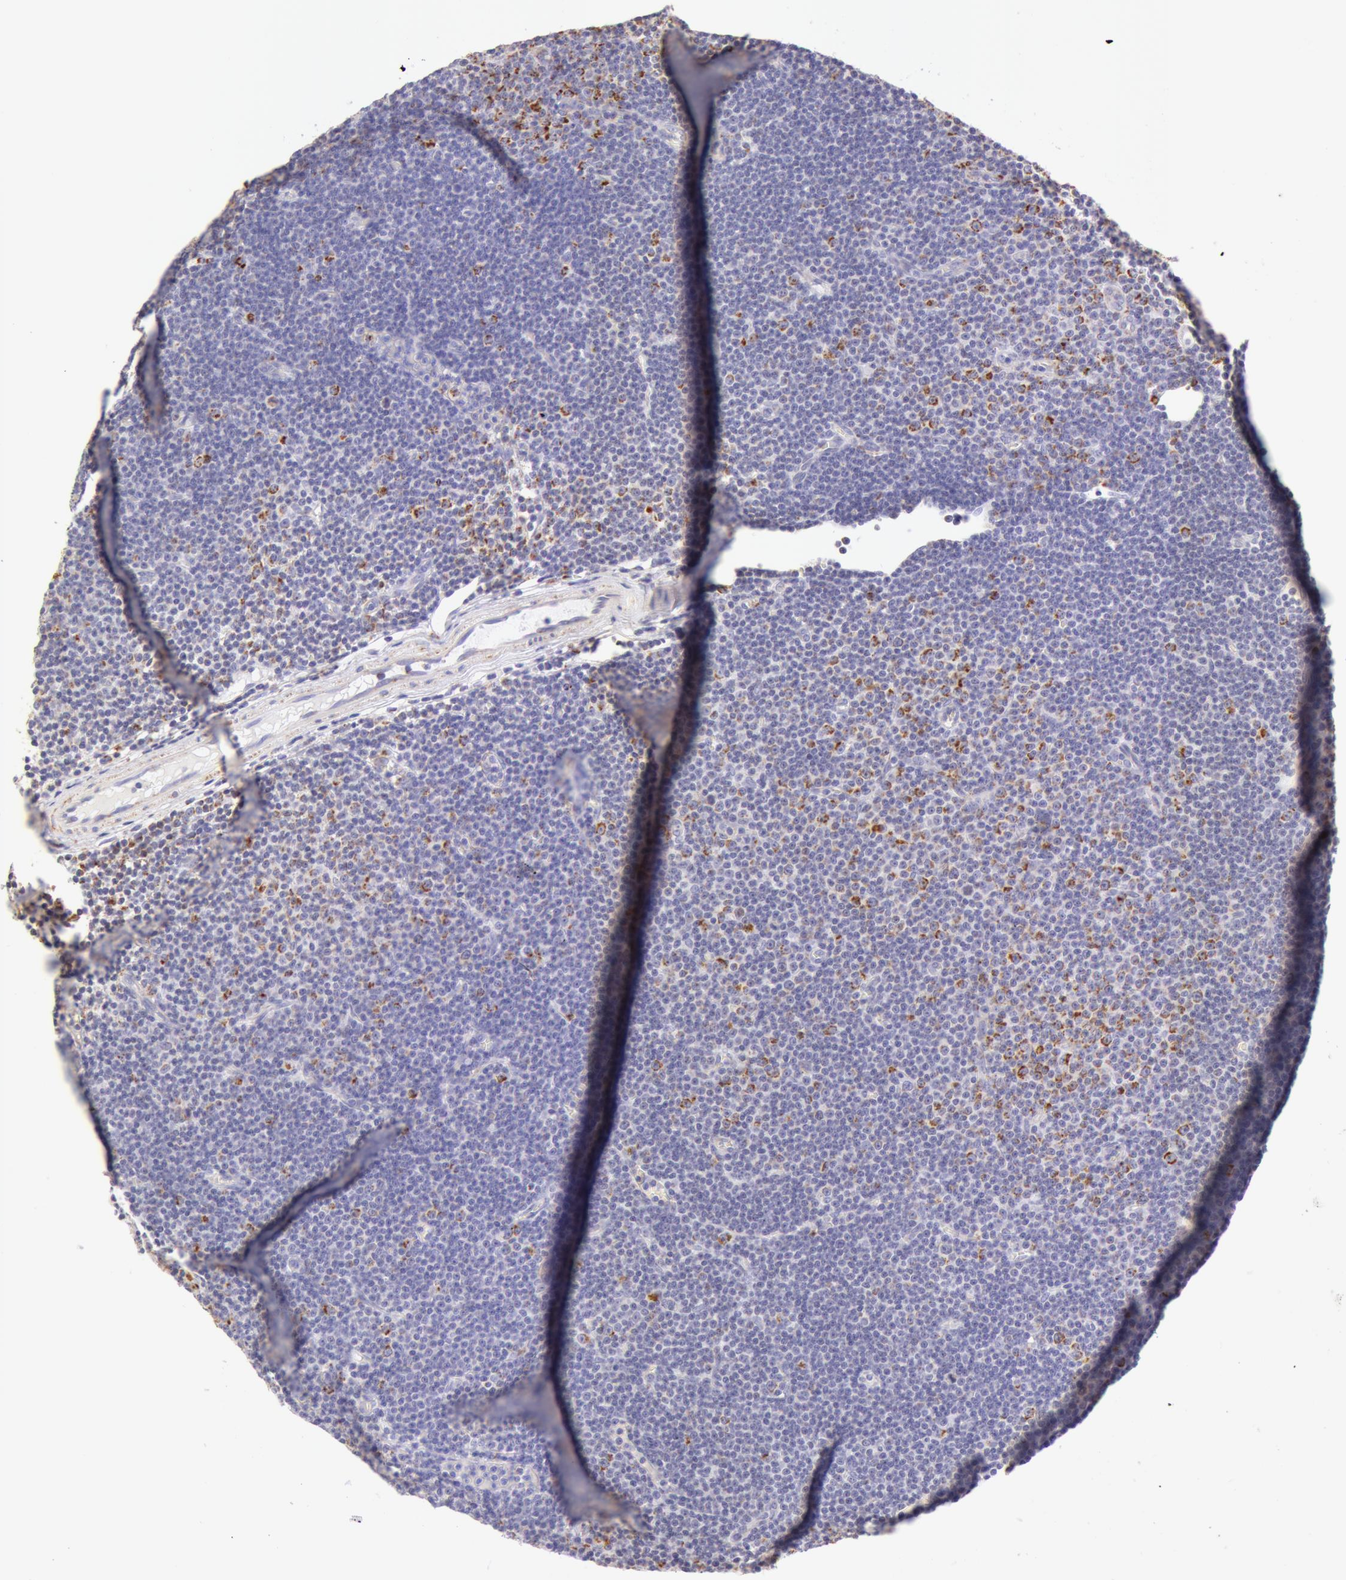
{"staining": {"intensity": "moderate", "quantity": "<25%", "location": "cytoplasmic/membranous"}, "tissue": "lymphoma", "cell_type": "Tumor cells", "image_type": "cancer", "snomed": [{"axis": "morphology", "description": "Malignant lymphoma, non-Hodgkin's type, Low grade"}, {"axis": "topography", "description": "Lymph node"}], "caption": "A histopathology image showing moderate cytoplasmic/membranous staining in approximately <25% of tumor cells in low-grade malignant lymphoma, non-Hodgkin's type, as visualized by brown immunohistochemical staining.", "gene": "ATP5F1B", "patient": {"sex": "male", "age": 57}}